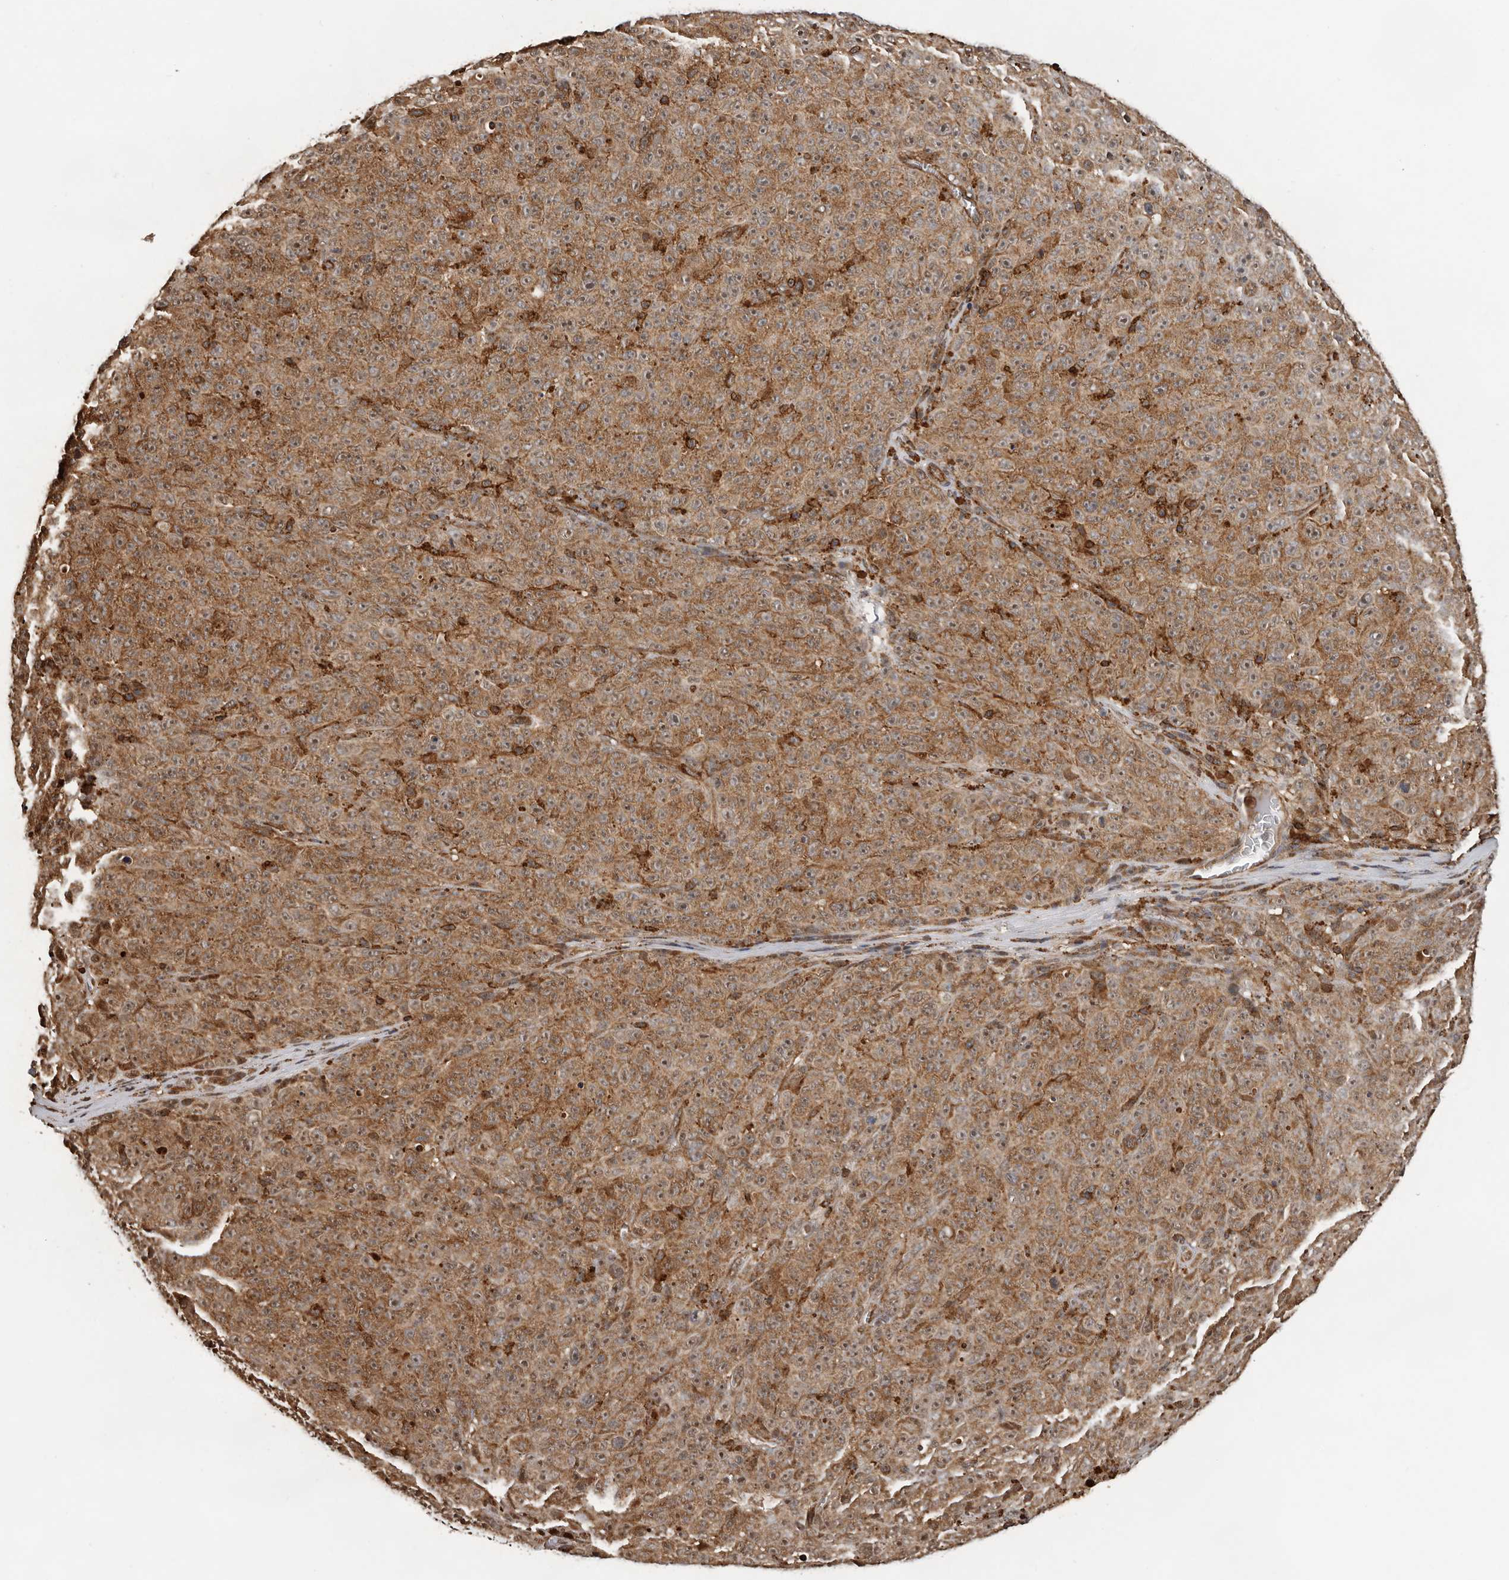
{"staining": {"intensity": "strong", "quantity": ">75%", "location": "cytoplasmic/membranous,nuclear"}, "tissue": "melanoma", "cell_type": "Tumor cells", "image_type": "cancer", "snomed": [{"axis": "morphology", "description": "Malignant melanoma, NOS"}, {"axis": "topography", "description": "Skin"}], "caption": "Immunohistochemical staining of melanoma displays high levels of strong cytoplasmic/membranous and nuclear staining in approximately >75% of tumor cells.", "gene": "RNF157", "patient": {"sex": "female", "age": 82}}